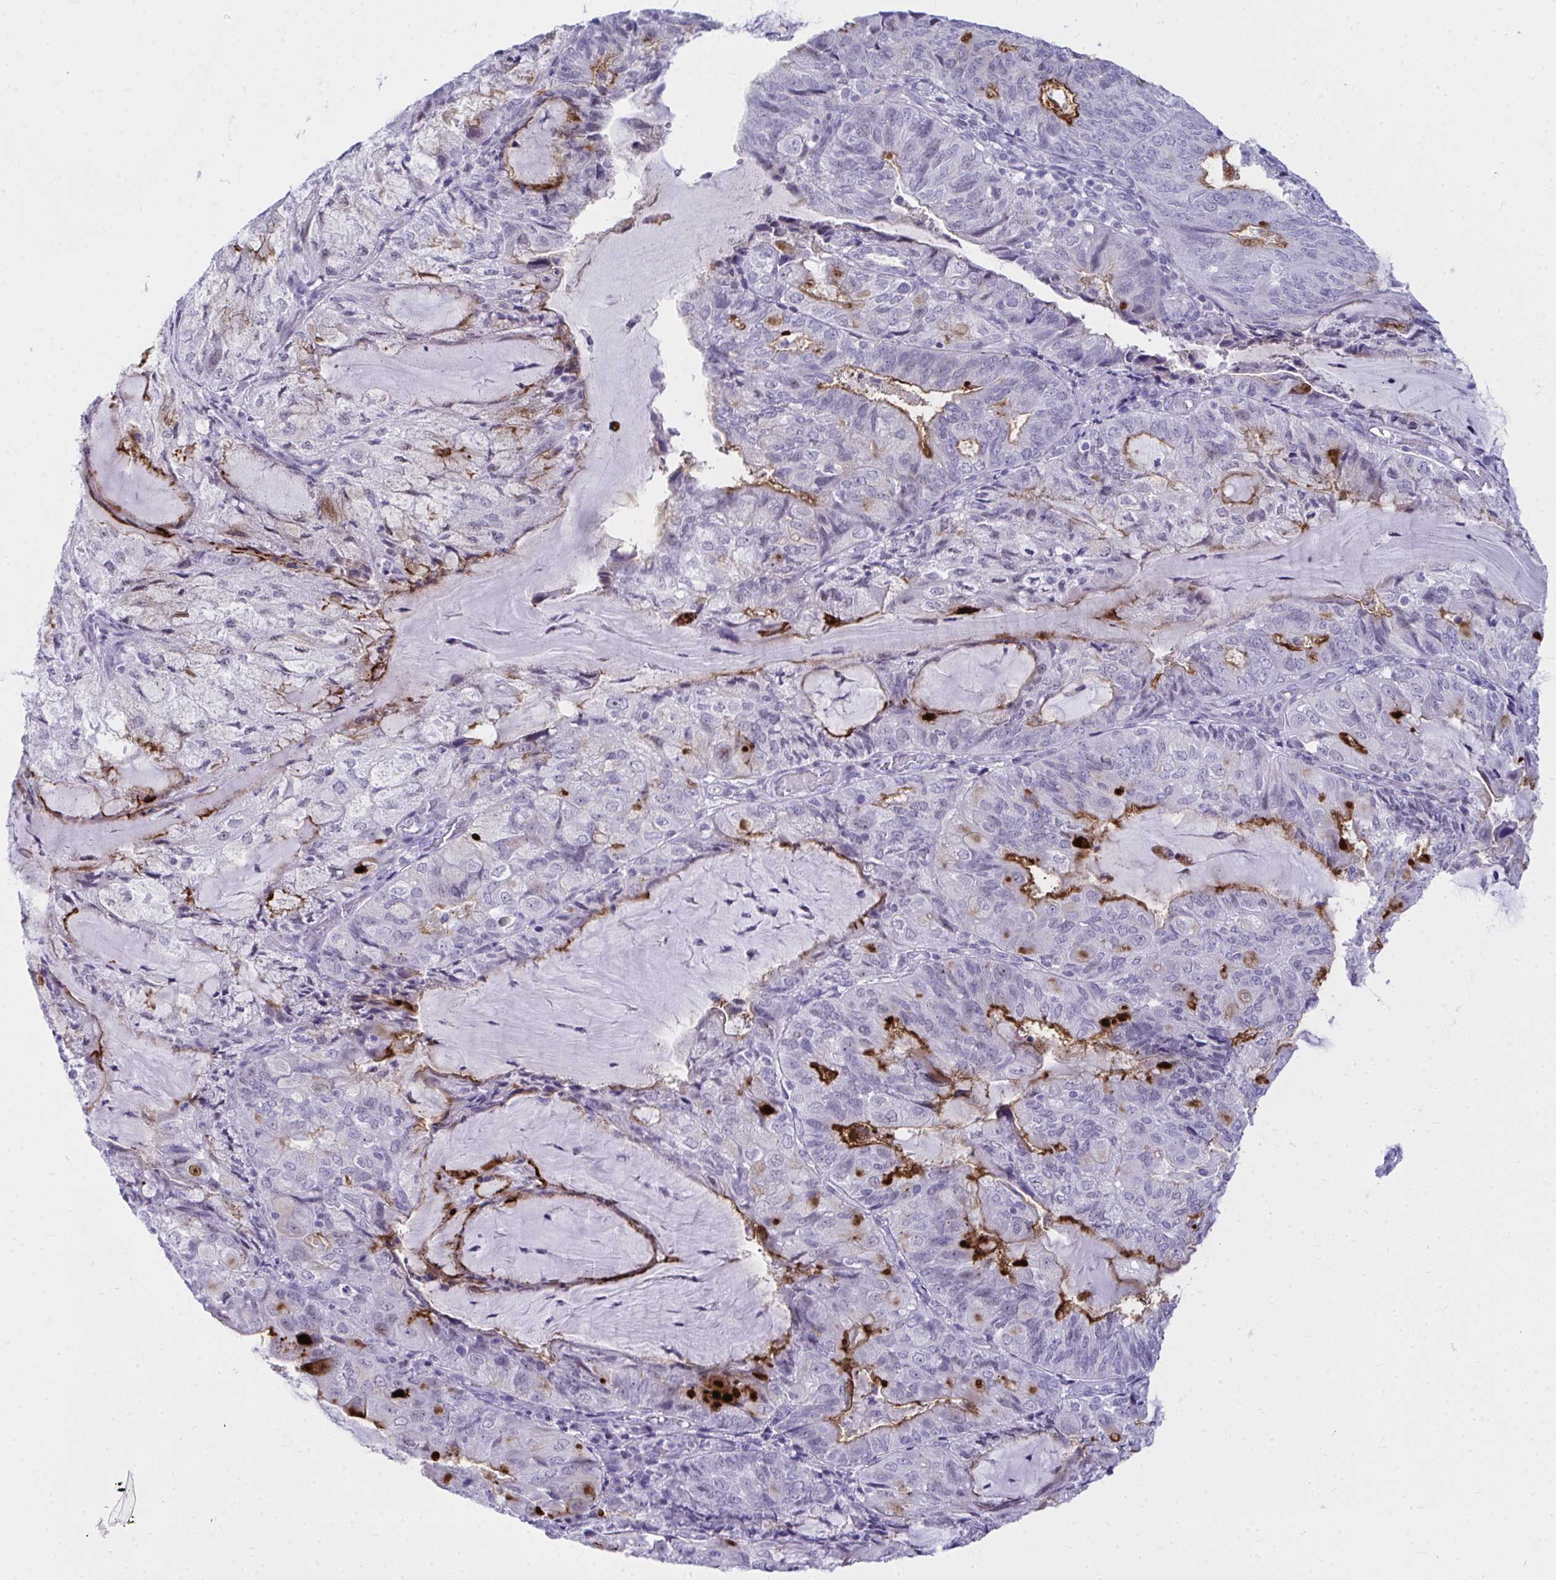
{"staining": {"intensity": "strong", "quantity": "<25%", "location": "cytoplasmic/membranous"}, "tissue": "endometrial cancer", "cell_type": "Tumor cells", "image_type": "cancer", "snomed": [{"axis": "morphology", "description": "Adenocarcinoma, NOS"}, {"axis": "topography", "description": "Endometrium"}], "caption": "Strong cytoplasmic/membranous staining for a protein is present in approximately <25% of tumor cells of endometrial cancer (adenocarcinoma) using immunohistochemistry (IHC).", "gene": "OR5F1", "patient": {"sex": "female", "age": 81}}